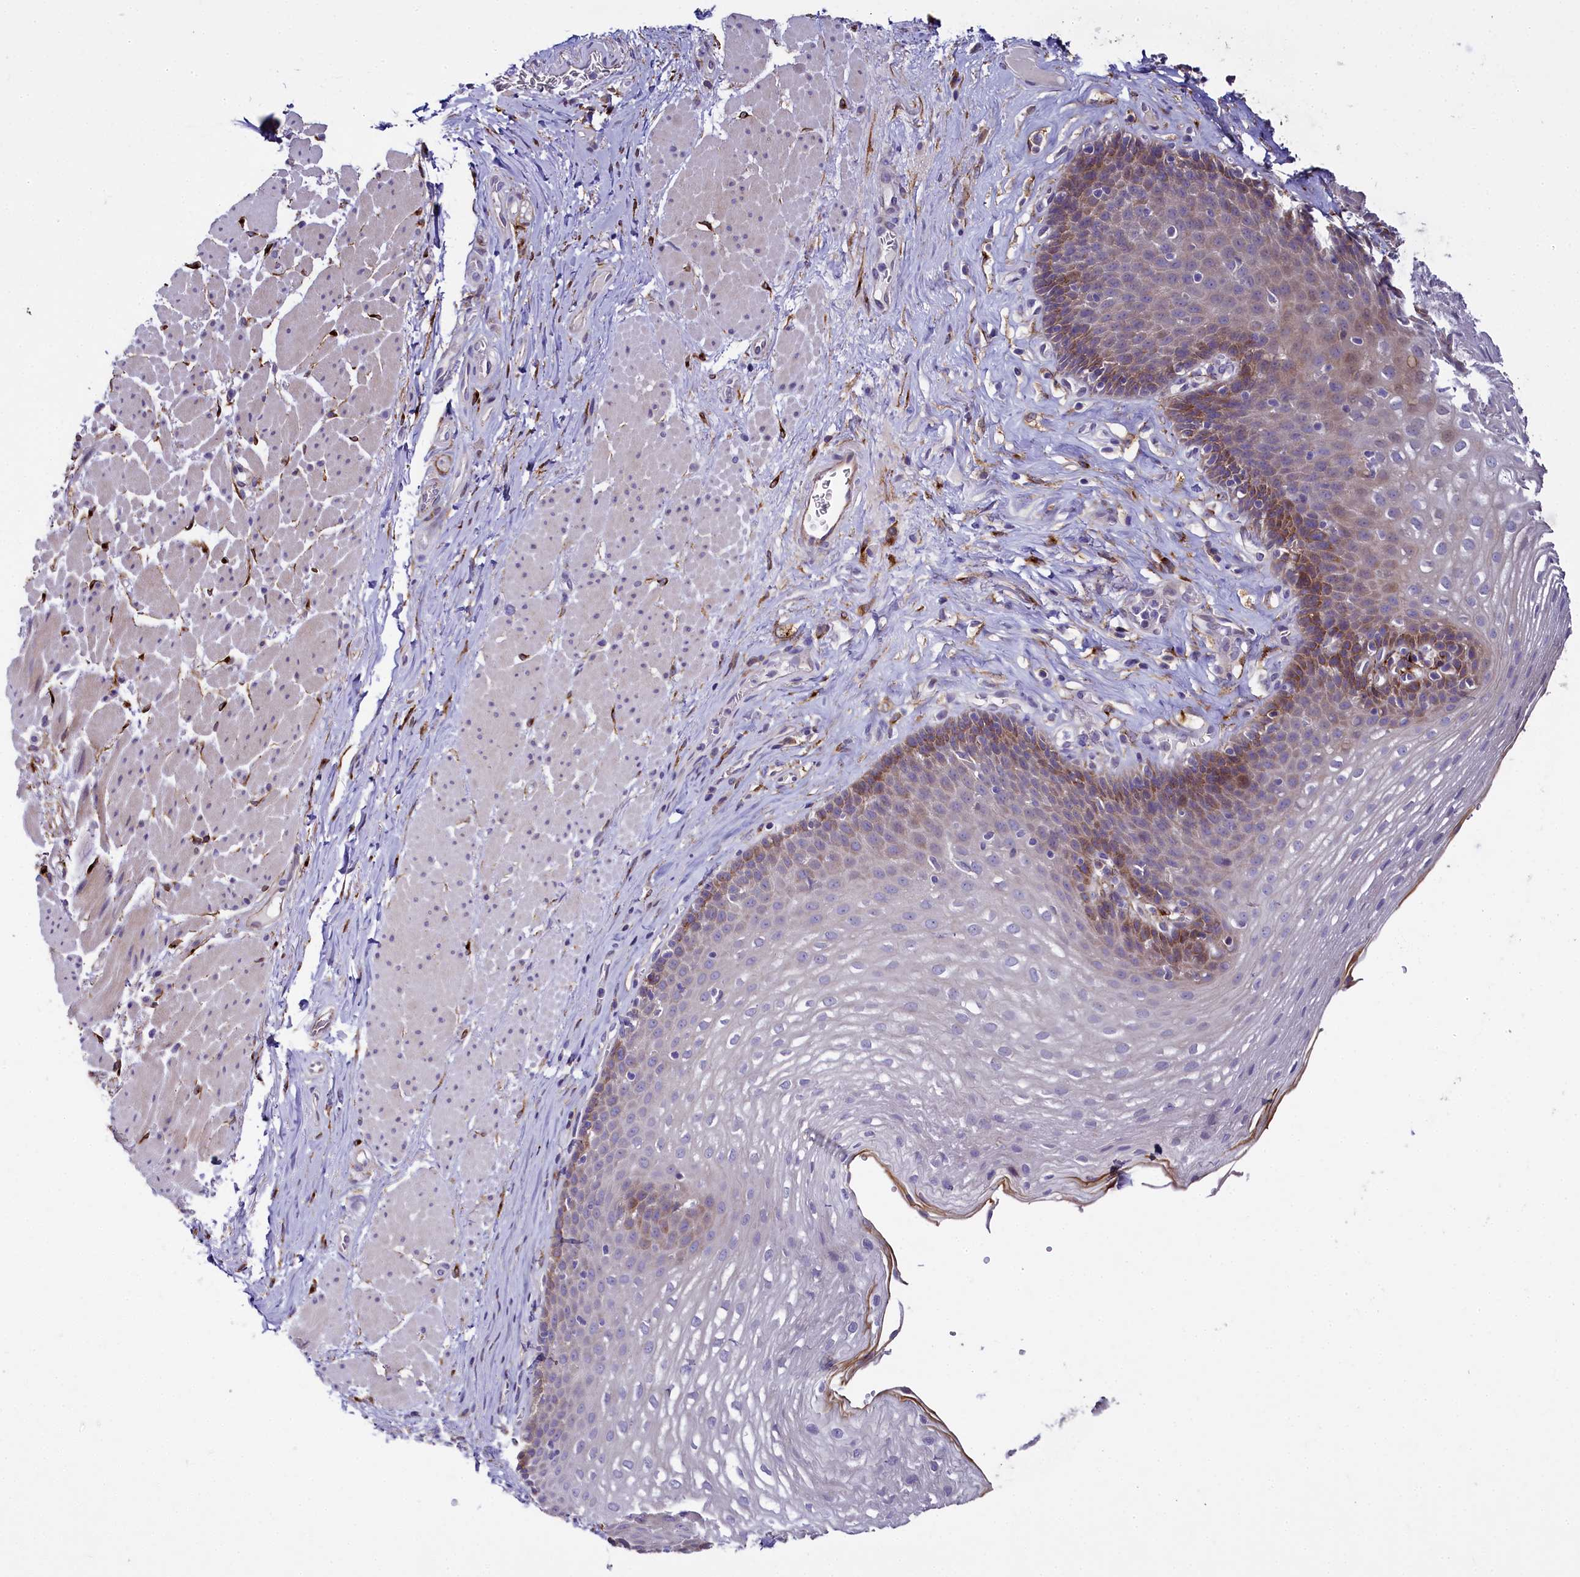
{"staining": {"intensity": "moderate", "quantity": "25%-75%", "location": "cytoplasmic/membranous"}, "tissue": "esophagus", "cell_type": "Squamous epithelial cells", "image_type": "normal", "snomed": [{"axis": "morphology", "description": "Normal tissue, NOS"}, {"axis": "topography", "description": "Esophagus"}], "caption": "This is a photomicrograph of IHC staining of benign esophagus, which shows moderate staining in the cytoplasmic/membranous of squamous epithelial cells.", "gene": "MRC2", "patient": {"sex": "female", "age": 66}}